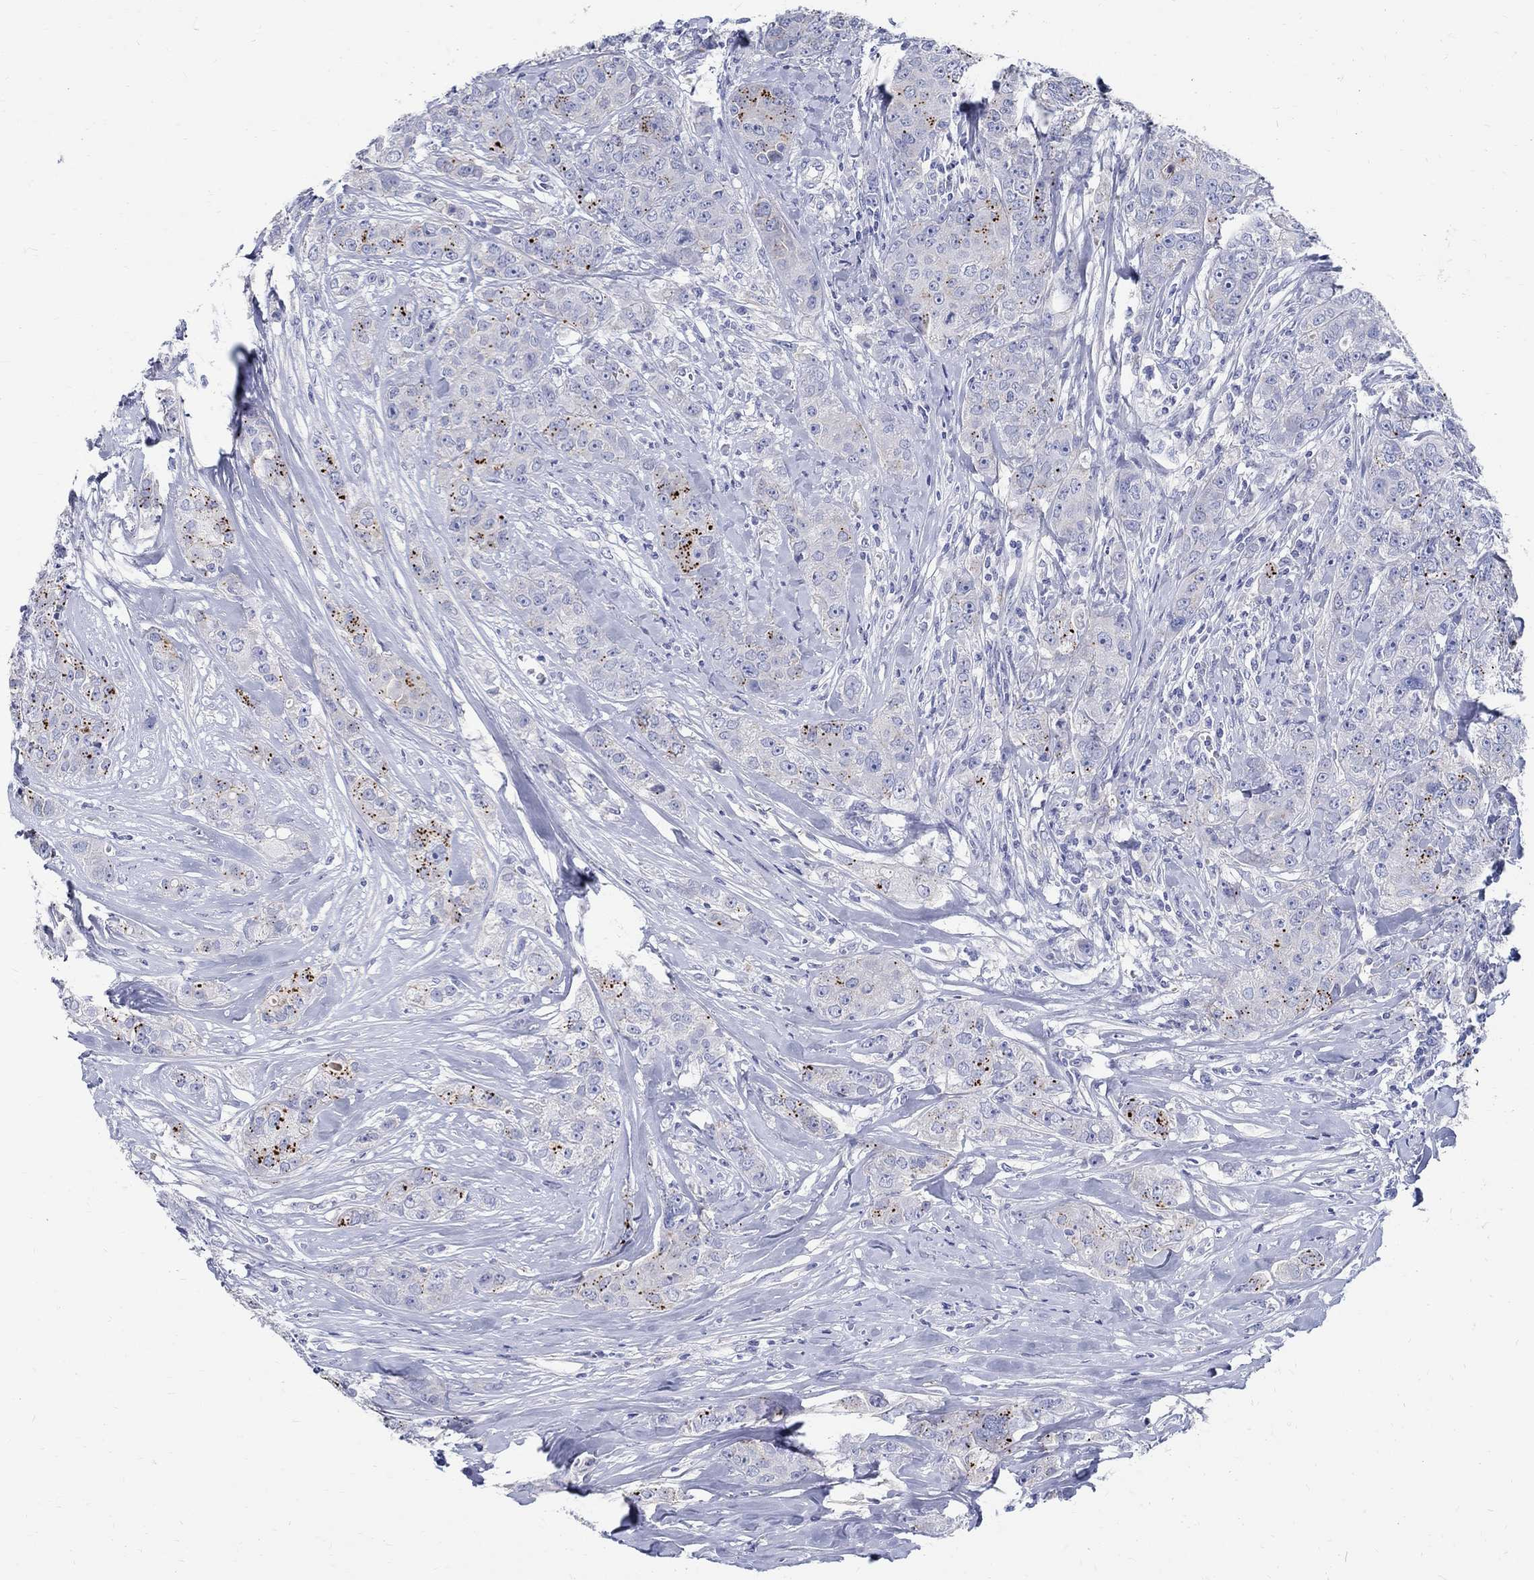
{"staining": {"intensity": "strong", "quantity": "25%-75%", "location": "cytoplasmic/membranous"}, "tissue": "breast cancer", "cell_type": "Tumor cells", "image_type": "cancer", "snomed": [{"axis": "morphology", "description": "Duct carcinoma"}, {"axis": "topography", "description": "Breast"}], "caption": "Human breast cancer stained with a brown dye demonstrates strong cytoplasmic/membranous positive positivity in approximately 25%-75% of tumor cells.", "gene": "SOX2", "patient": {"sex": "female", "age": 43}}